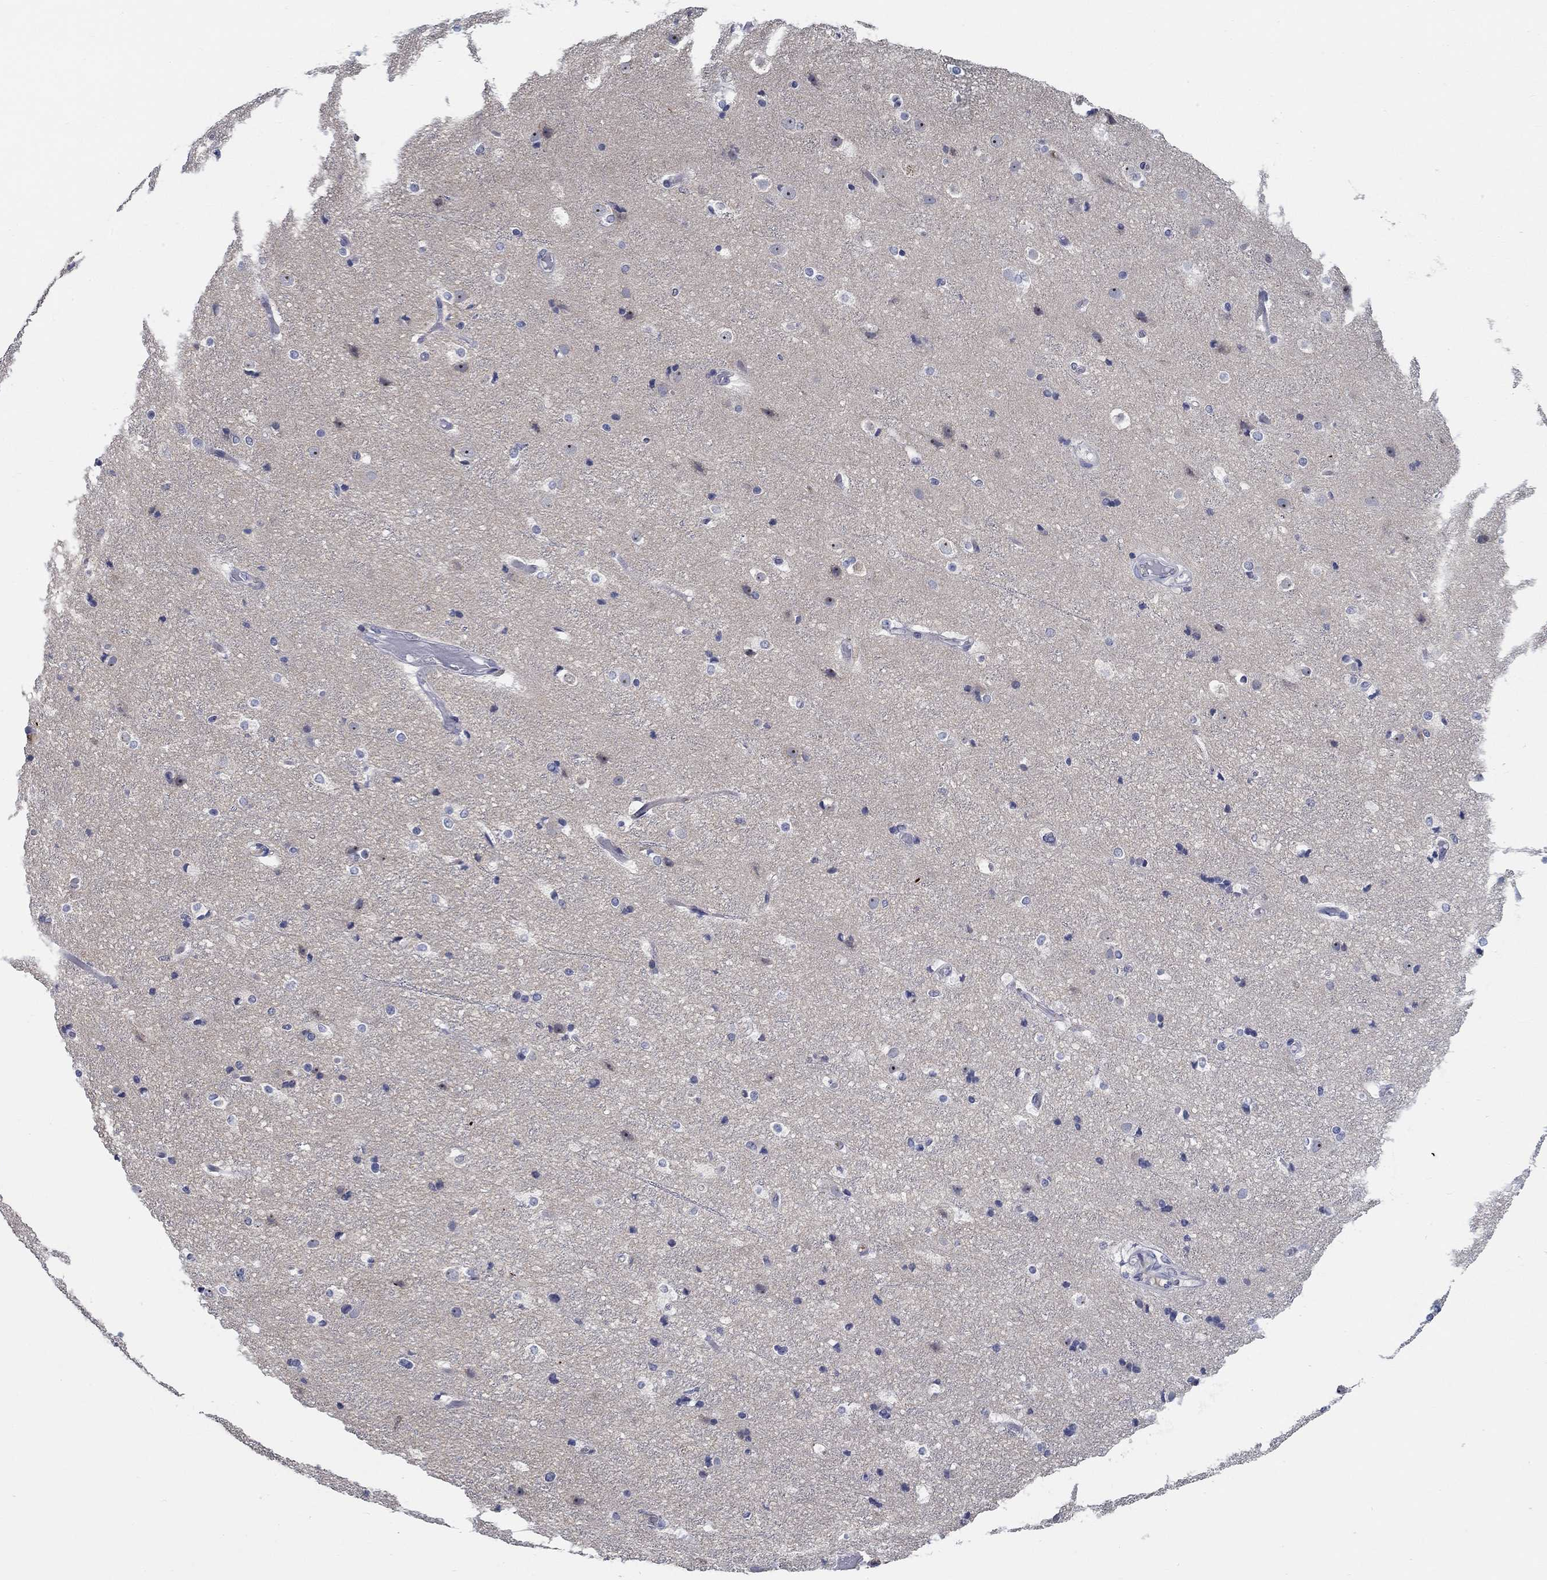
{"staining": {"intensity": "negative", "quantity": "none", "location": "none"}, "tissue": "cerebral cortex", "cell_type": "Endothelial cells", "image_type": "normal", "snomed": [{"axis": "morphology", "description": "Normal tissue, NOS"}, {"axis": "topography", "description": "Cerebral cortex"}], "caption": "DAB immunohistochemical staining of benign cerebral cortex displays no significant expression in endothelial cells.", "gene": "SMIM18", "patient": {"sex": "female", "age": 52}}